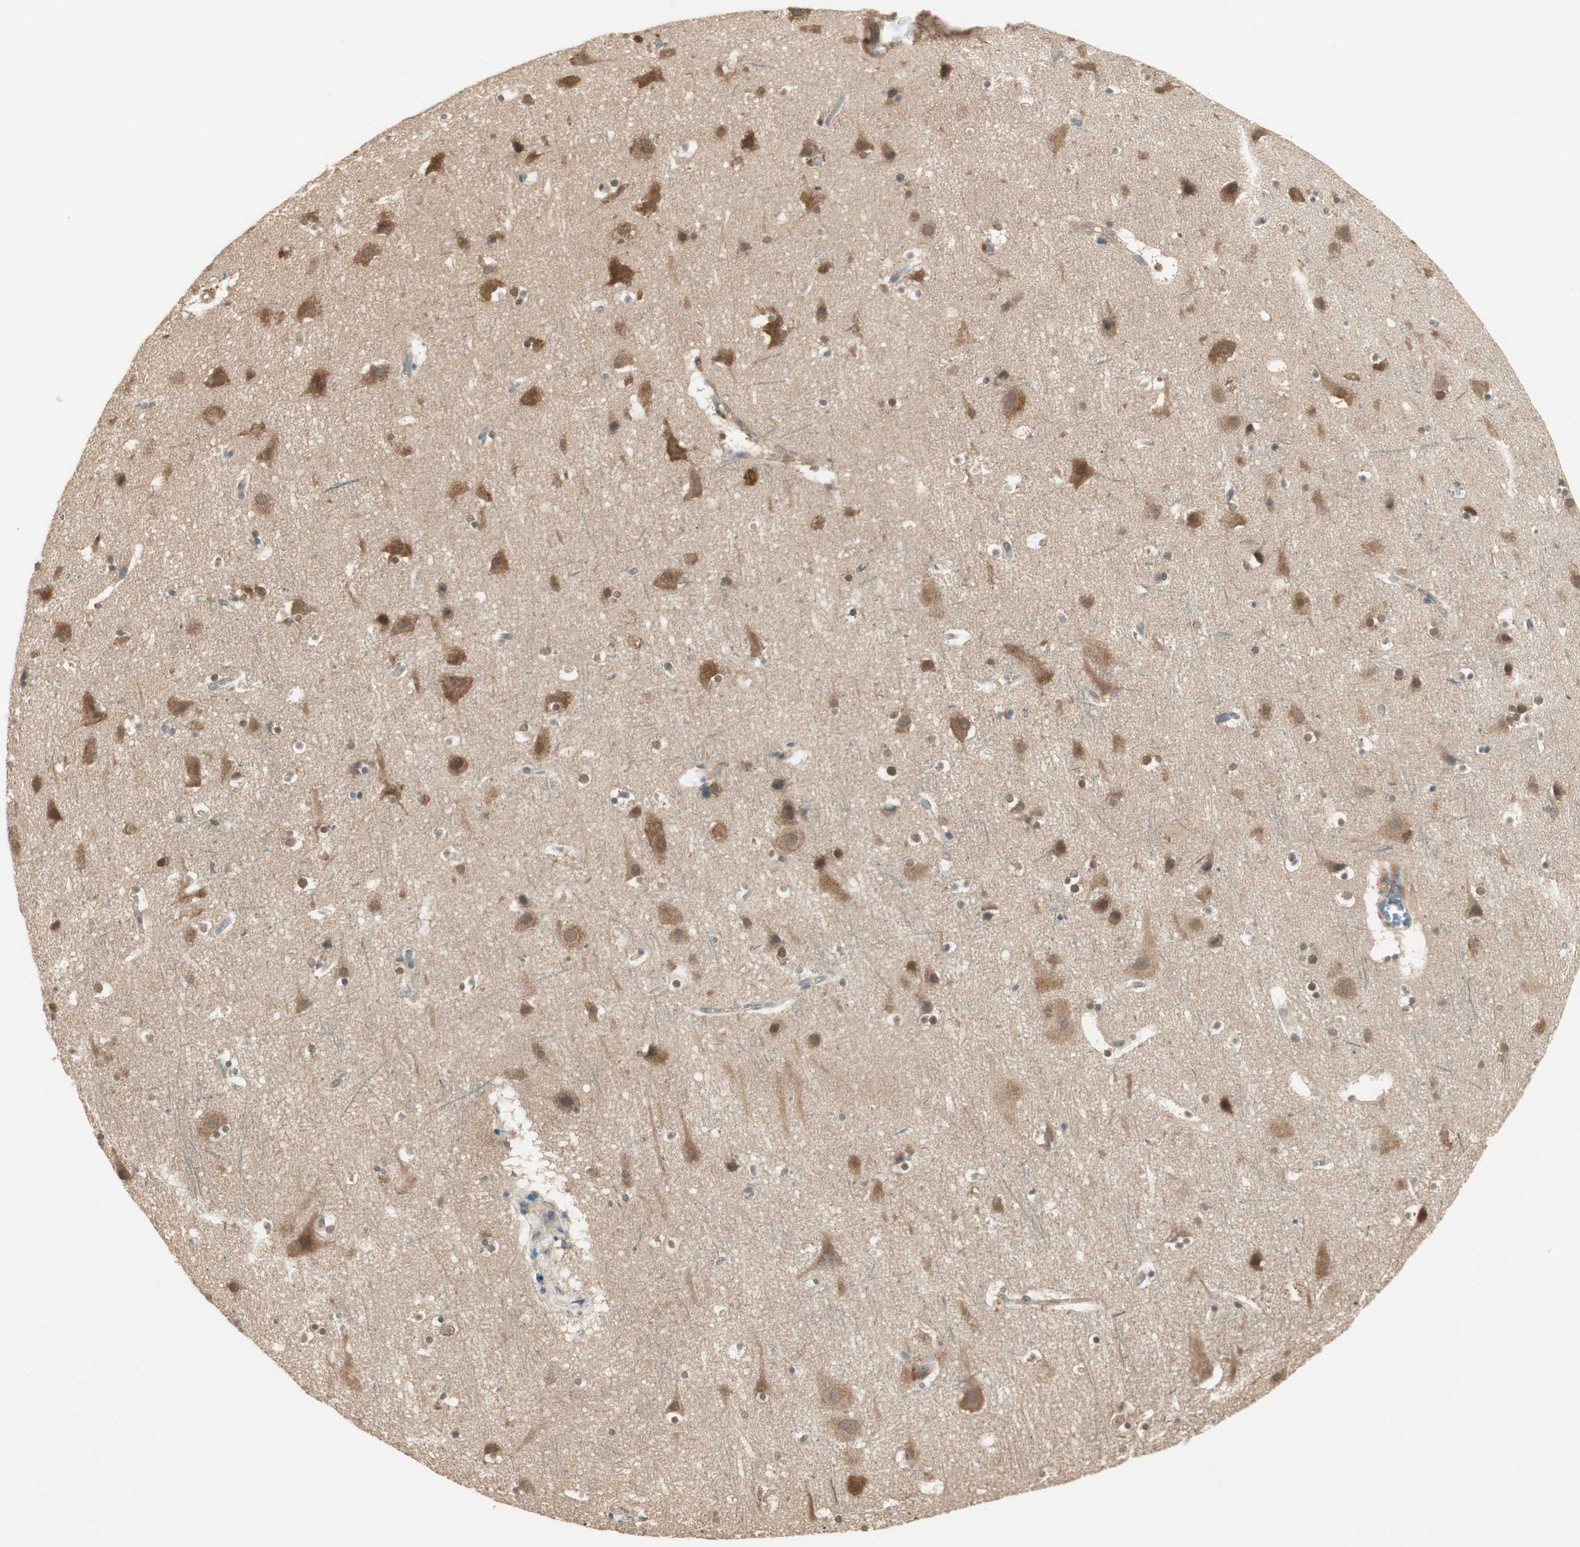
{"staining": {"intensity": "weak", "quantity": ">75%", "location": "cytoplasmic/membranous"}, "tissue": "cerebral cortex", "cell_type": "Endothelial cells", "image_type": "normal", "snomed": [{"axis": "morphology", "description": "Normal tissue, NOS"}, {"axis": "topography", "description": "Cerebral cortex"}], "caption": "DAB immunohistochemical staining of benign human cerebral cortex reveals weak cytoplasmic/membranous protein expression in approximately >75% of endothelial cells.", "gene": "PFDN5", "patient": {"sex": "male", "age": 45}}